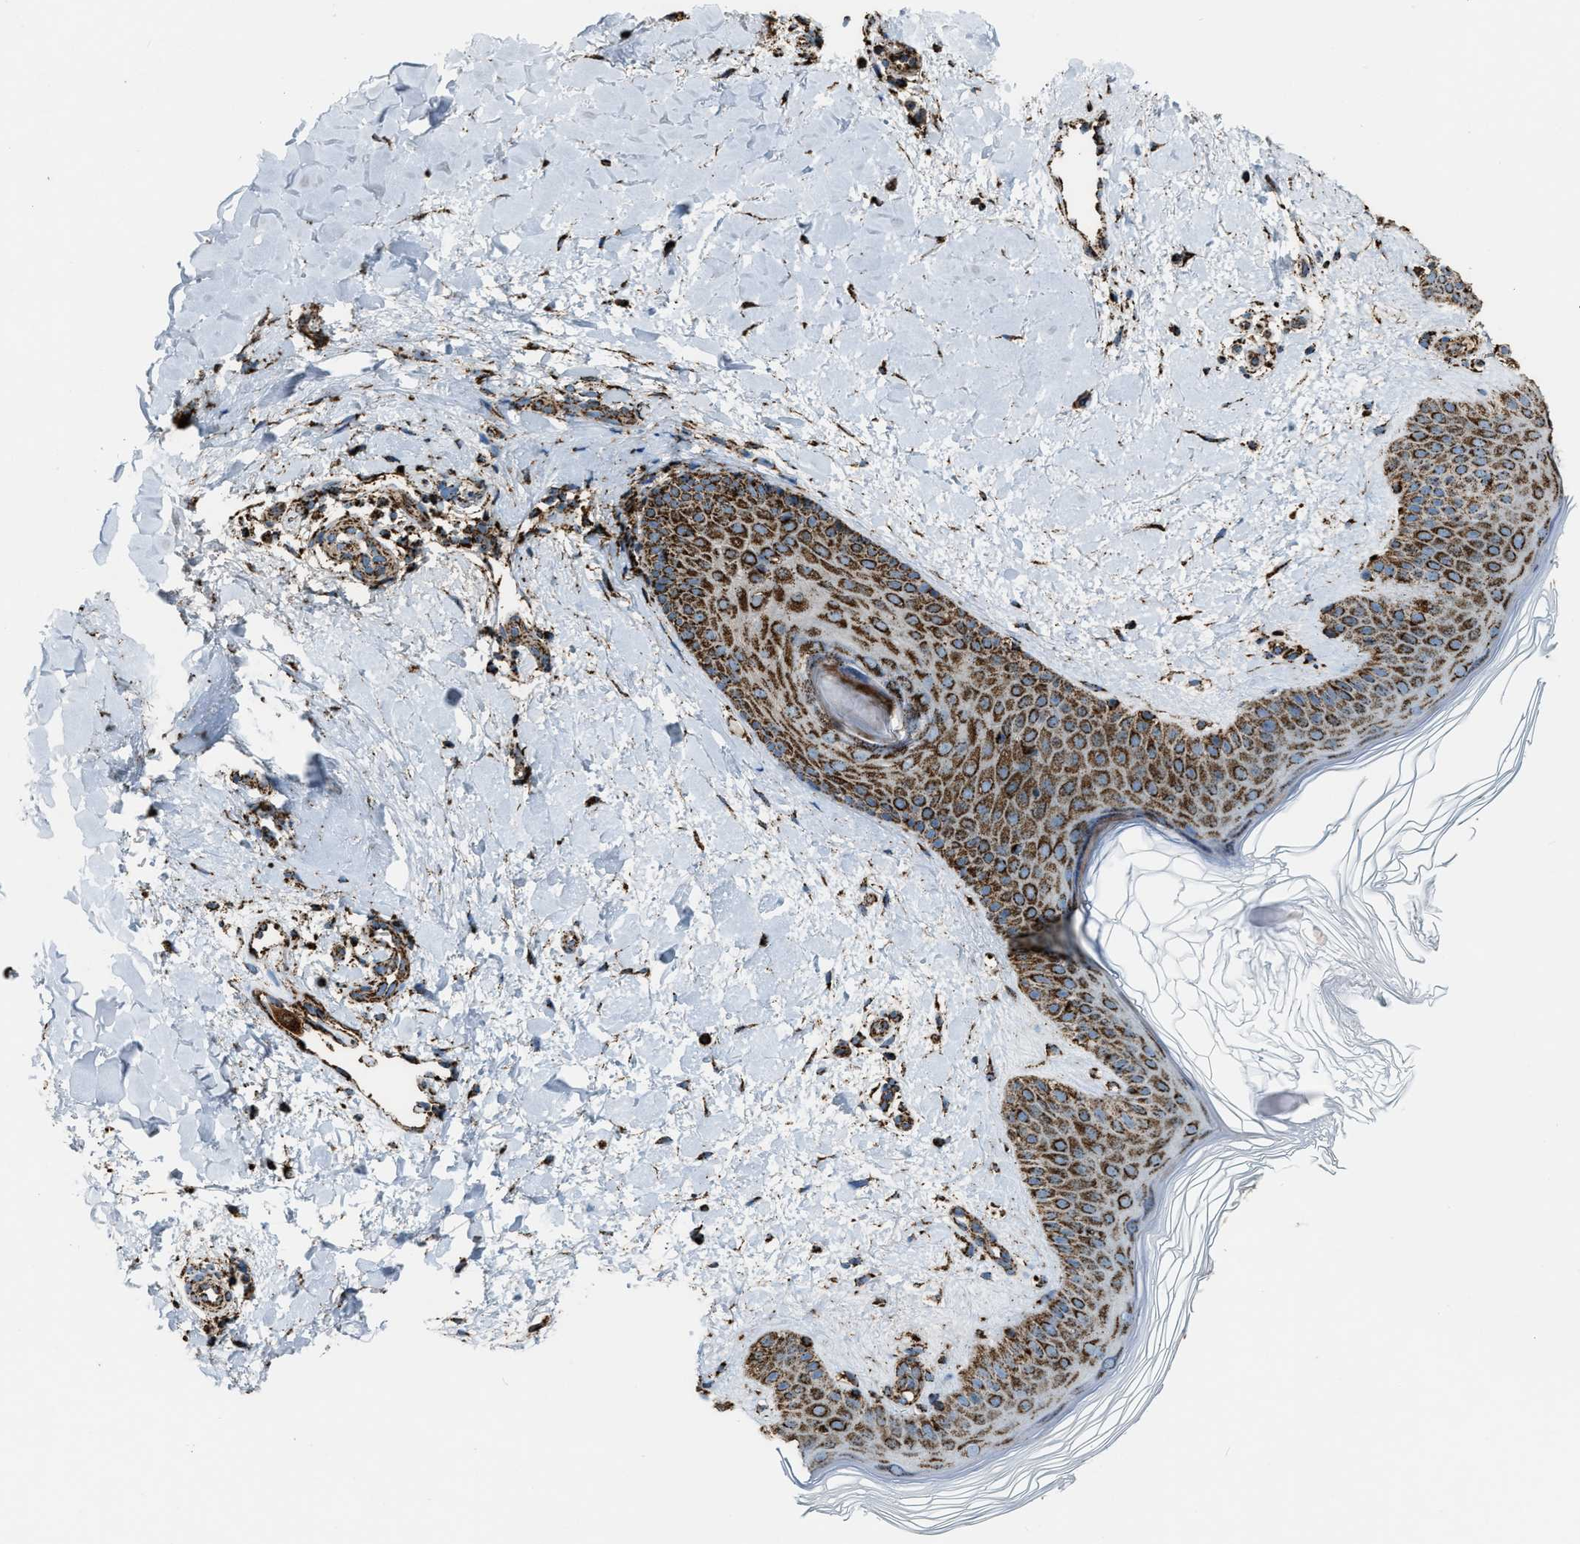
{"staining": {"intensity": "strong", "quantity": ">75%", "location": "cytoplasmic/membranous"}, "tissue": "skin", "cell_type": "Fibroblasts", "image_type": "normal", "snomed": [{"axis": "morphology", "description": "Normal tissue, NOS"}, {"axis": "morphology", "description": "Malignant melanoma, Metastatic site"}, {"axis": "topography", "description": "Skin"}], "caption": "Immunohistochemistry (IHC) photomicrograph of normal skin stained for a protein (brown), which demonstrates high levels of strong cytoplasmic/membranous positivity in approximately >75% of fibroblasts.", "gene": "MDH2", "patient": {"sex": "male", "age": 41}}